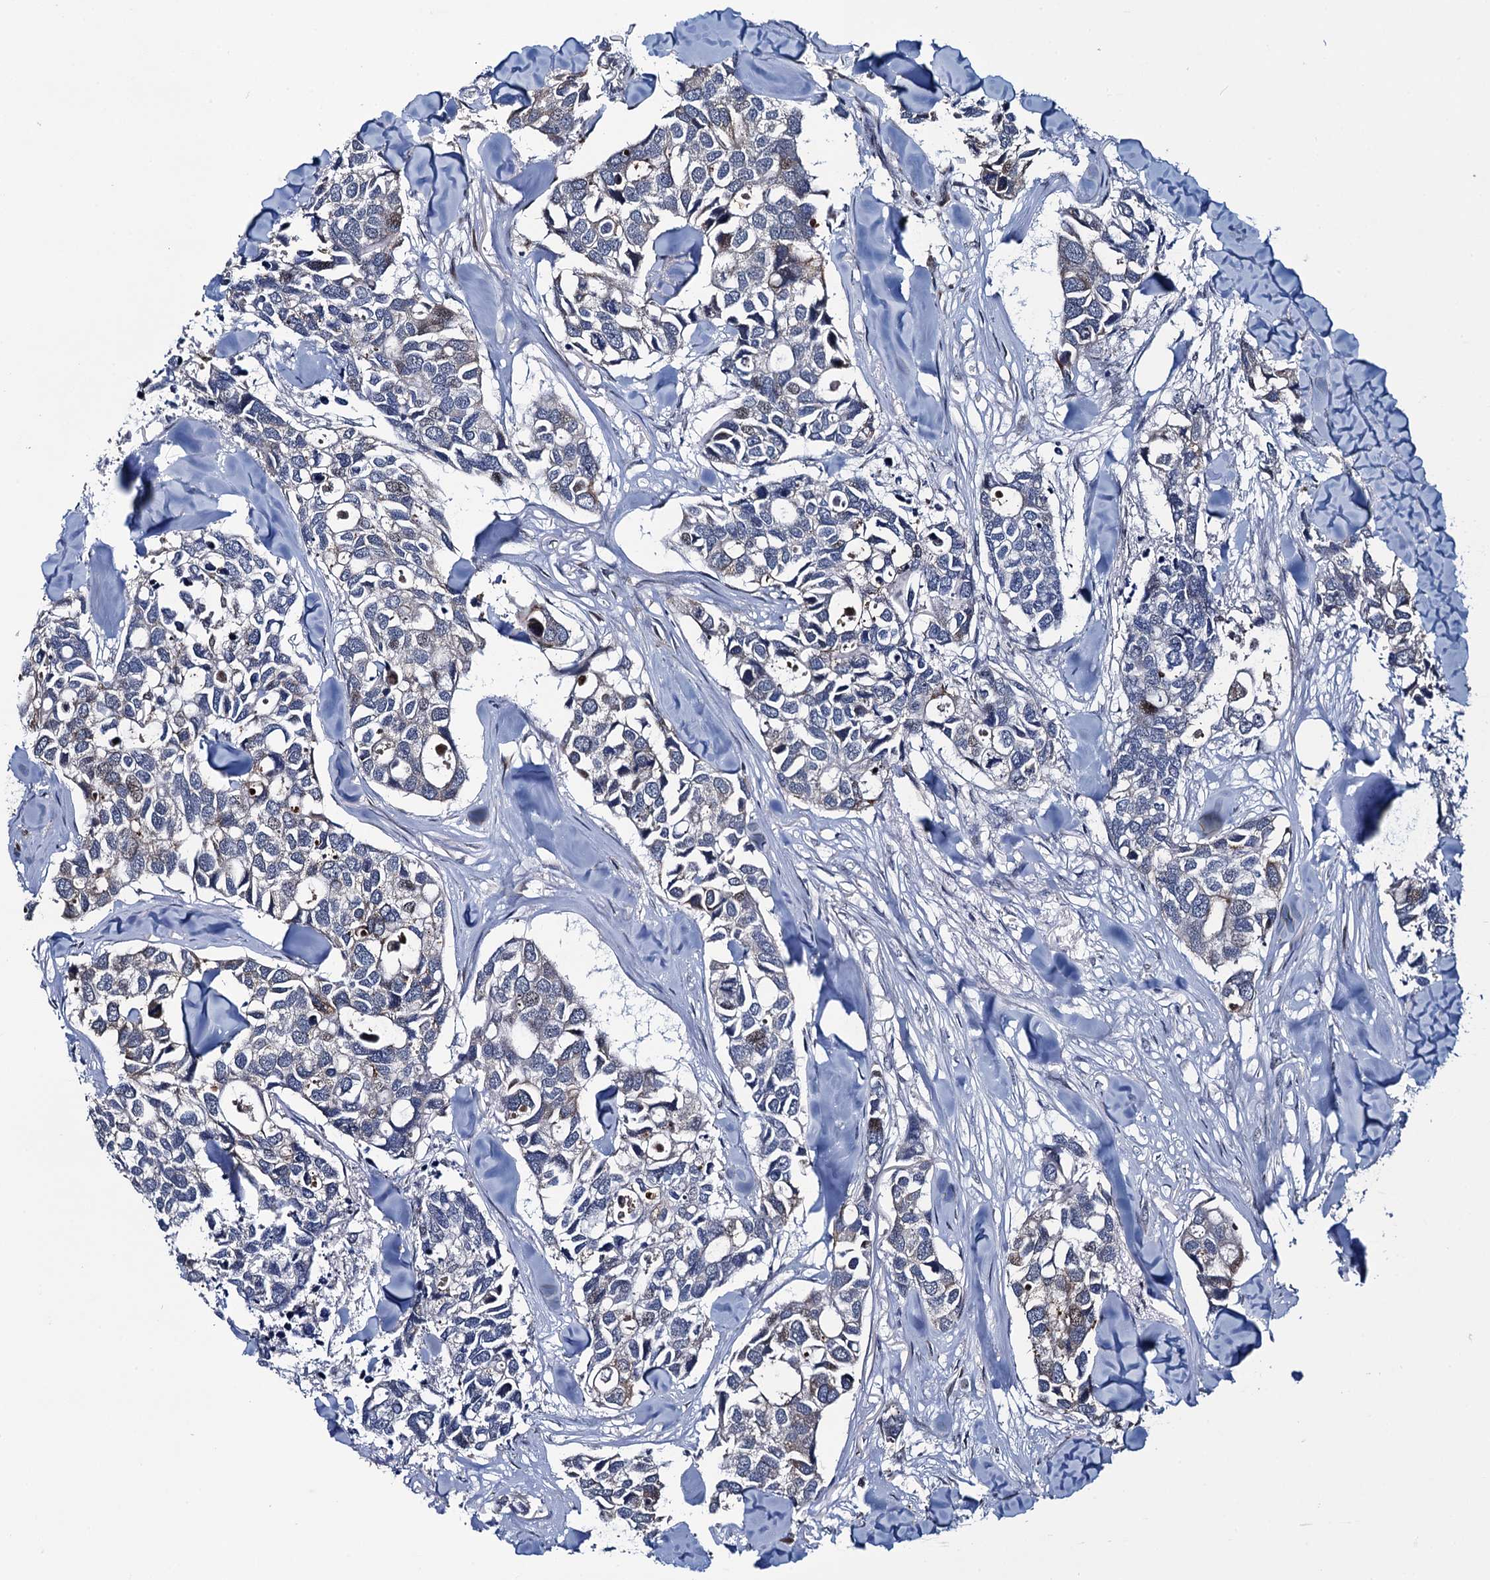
{"staining": {"intensity": "weak", "quantity": "<25%", "location": "cytoplasmic/membranous"}, "tissue": "breast cancer", "cell_type": "Tumor cells", "image_type": "cancer", "snomed": [{"axis": "morphology", "description": "Duct carcinoma"}, {"axis": "topography", "description": "Breast"}], "caption": "IHC histopathology image of neoplastic tissue: human invasive ductal carcinoma (breast) stained with DAB exhibits no significant protein staining in tumor cells.", "gene": "CCDC102A", "patient": {"sex": "female", "age": 83}}